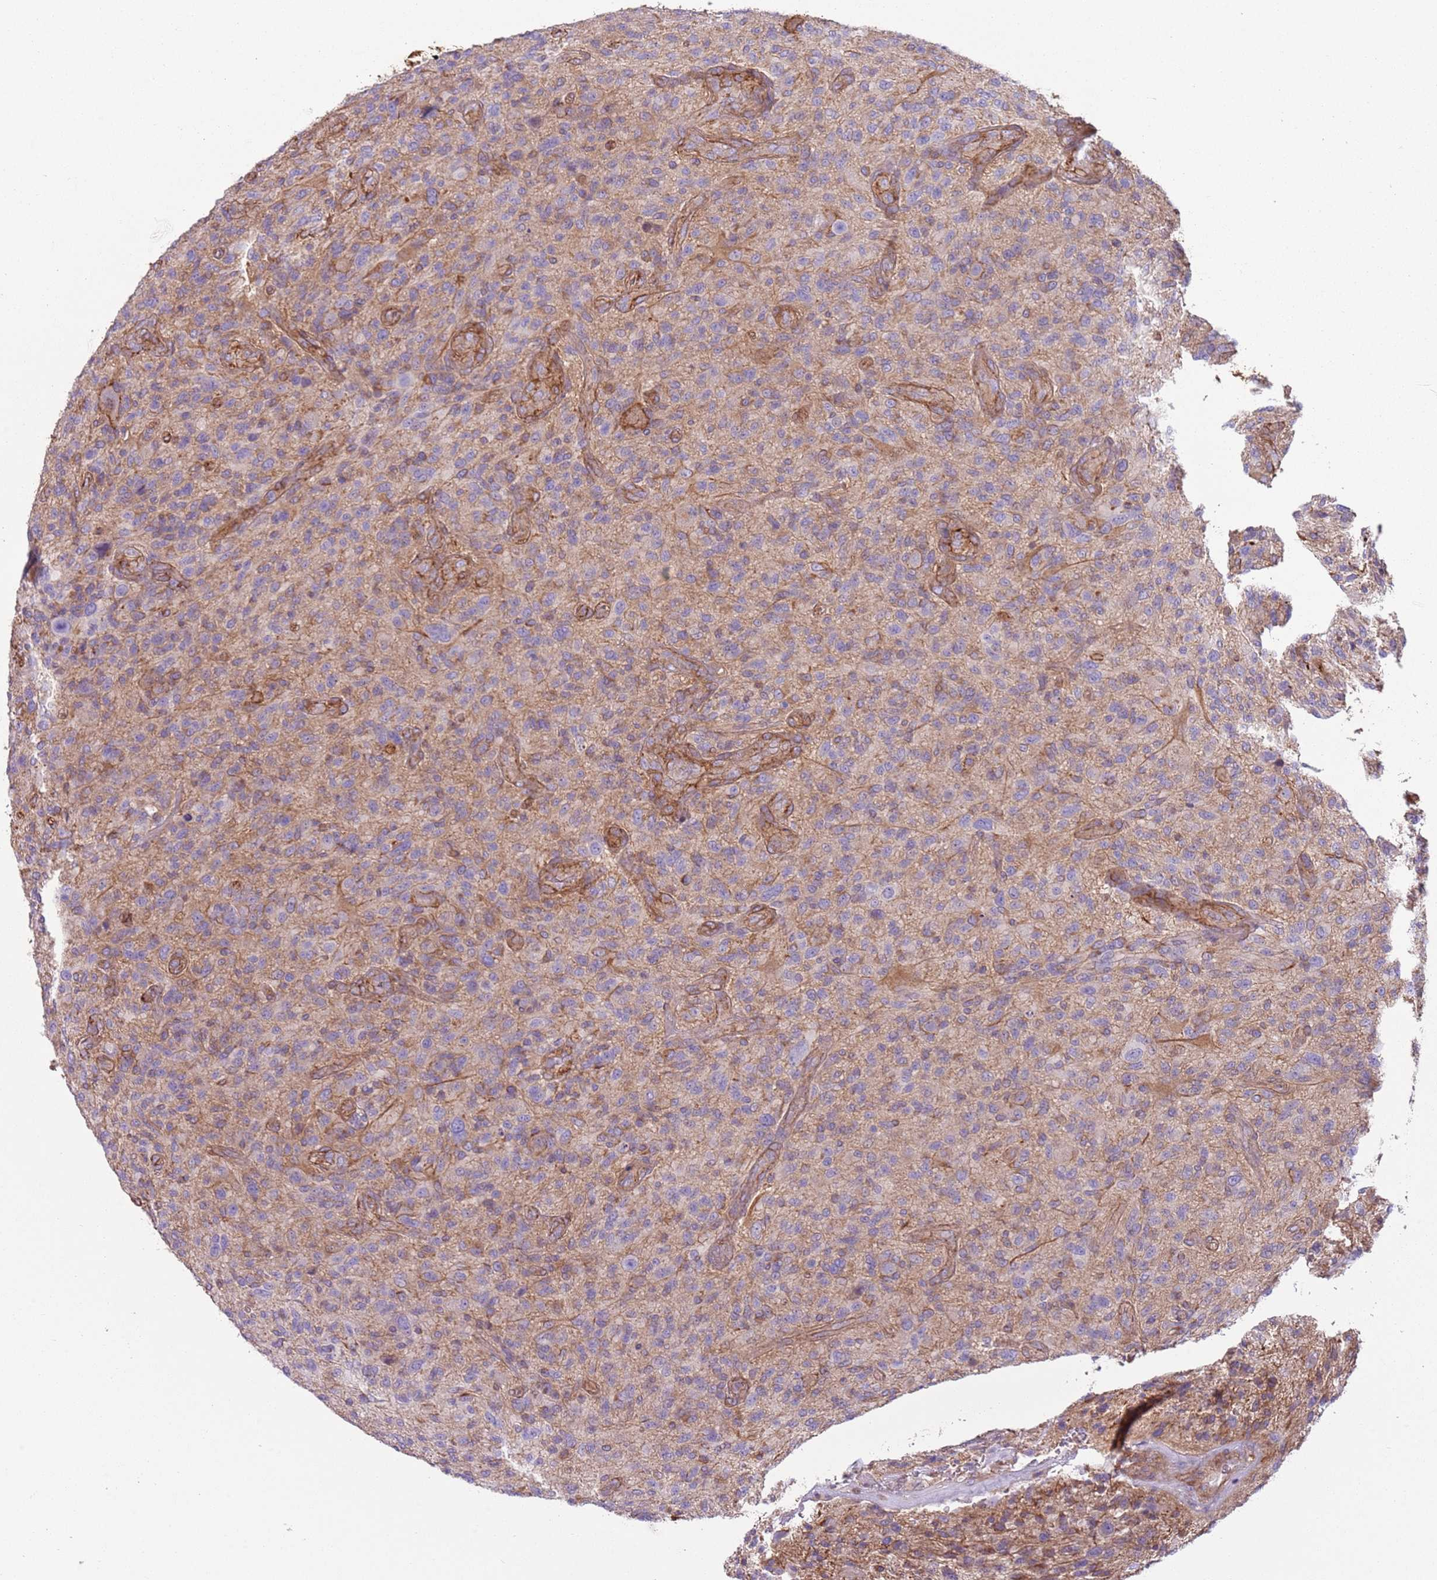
{"staining": {"intensity": "negative", "quantity": "none", "location": "none"}, "tissue": "glioma", "cell_type": "Tumor cells", "image_type": "cancer", "snomed": [{"axis": "morphology", "description": "Glioma, malignant, High grade"}, {"axis": "topography", "description": "Brain"}], "caption": "A high-resolution image shows immunohistochemistry (IHC) staining of glioma, which displays no significant expression in tumor cells. (Brightfield microscopy of DAB (3,3'-diaminobenzidine) immunohistochemistry (IHC) at high magnification).", "gene": "GNAI3", "patient": {"sex": "male", "age": 47}}